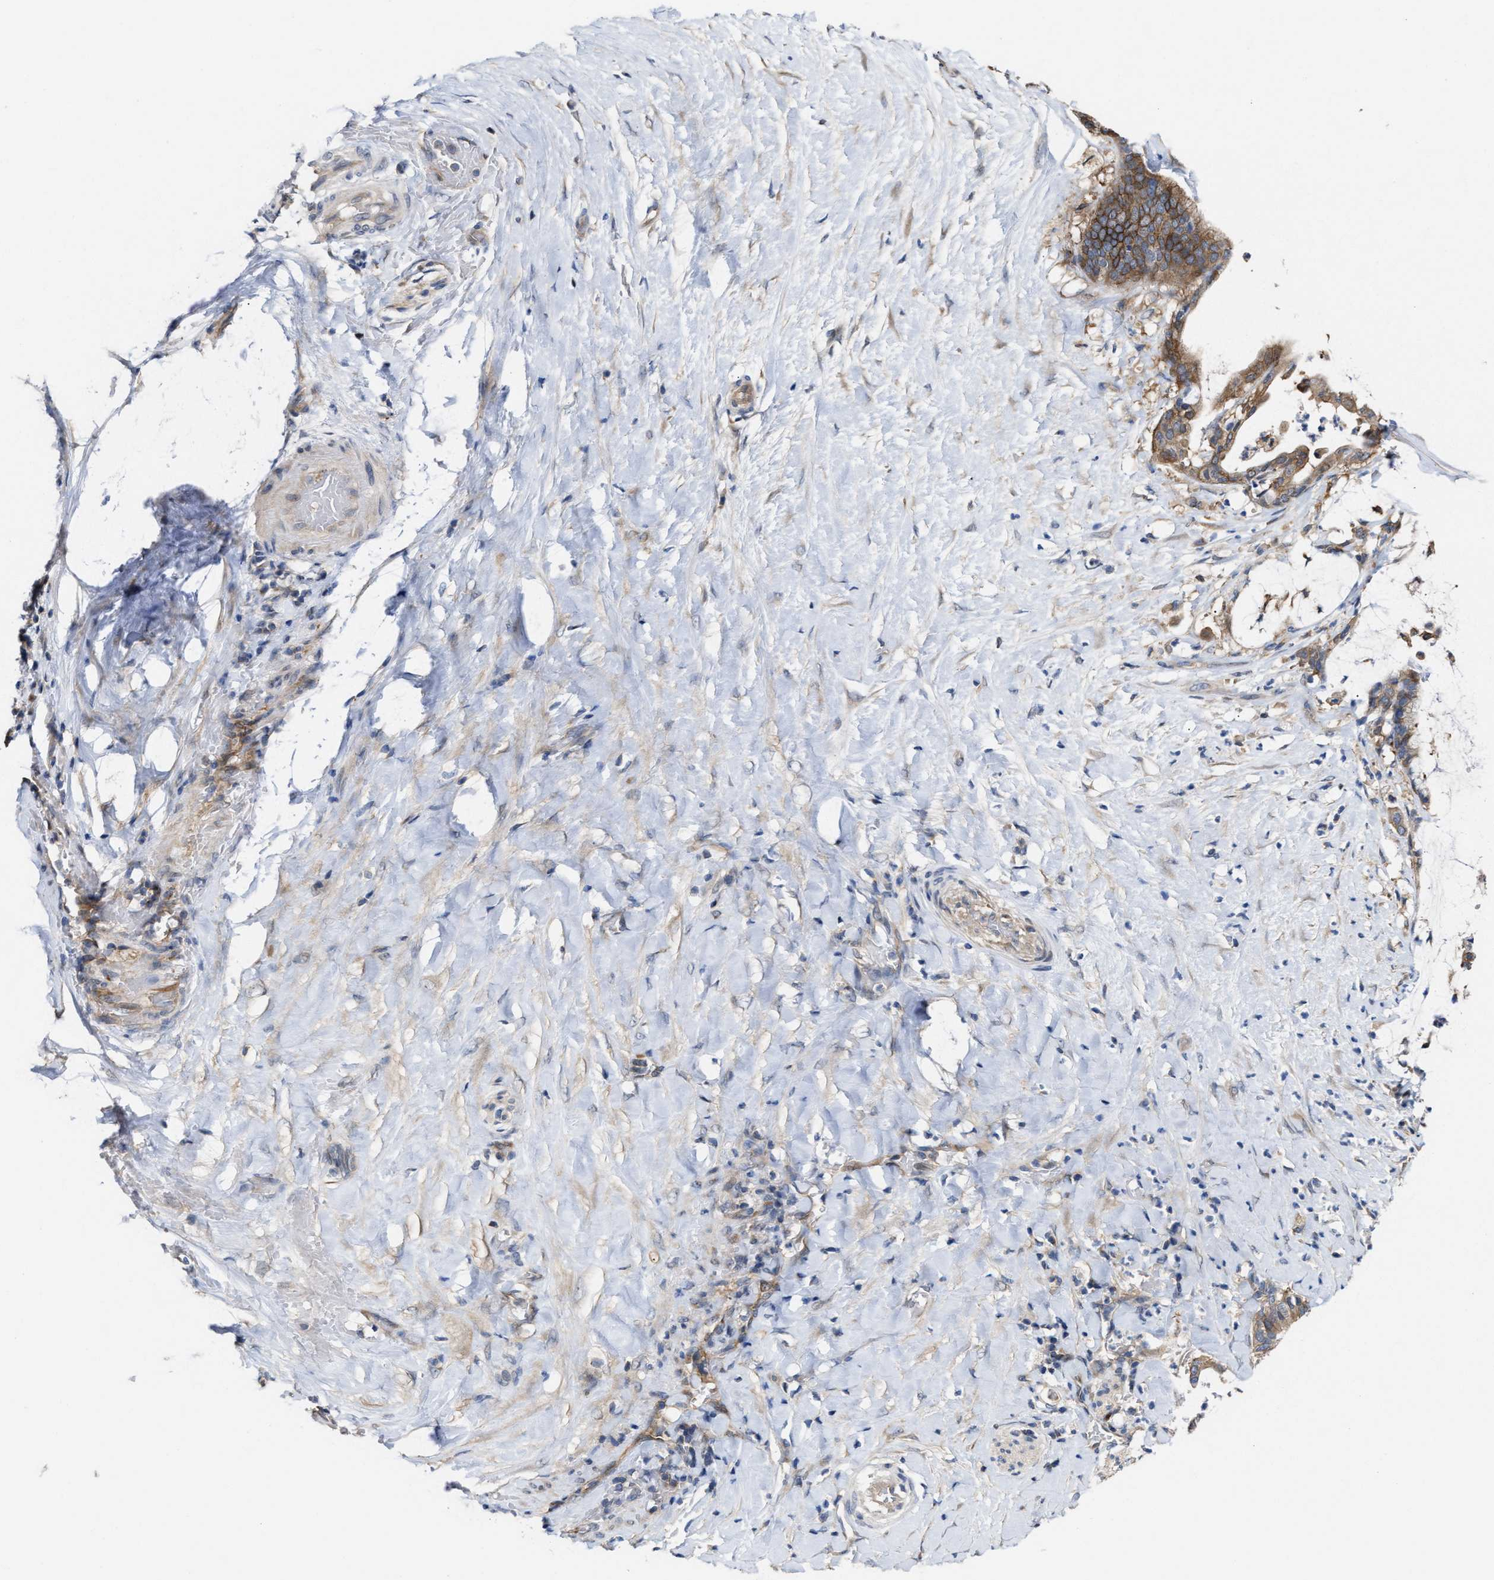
{"staining": {"intensity": "moderate", "quantity": ">75%", "location": "cytoplasmic/membranous,nuclear"}, "tissue": "pancreatic cancer", "cell_type": "Tumor cells", "image_type": "cancer", "snomed": [{"axis": "morphology", "description": "Adenocarcinoma, NOS"}, {"axis": "topography", "description": "Pancreas"}], "caption": "Pancreatic cancer stained for a protein (brown) reveals moderate cytoplasmic/membranous and nuclear positive staining in approximately >75% of tumor cells.", "gene": "BBLN", "patient": {"sex": "male", "age": 41}}